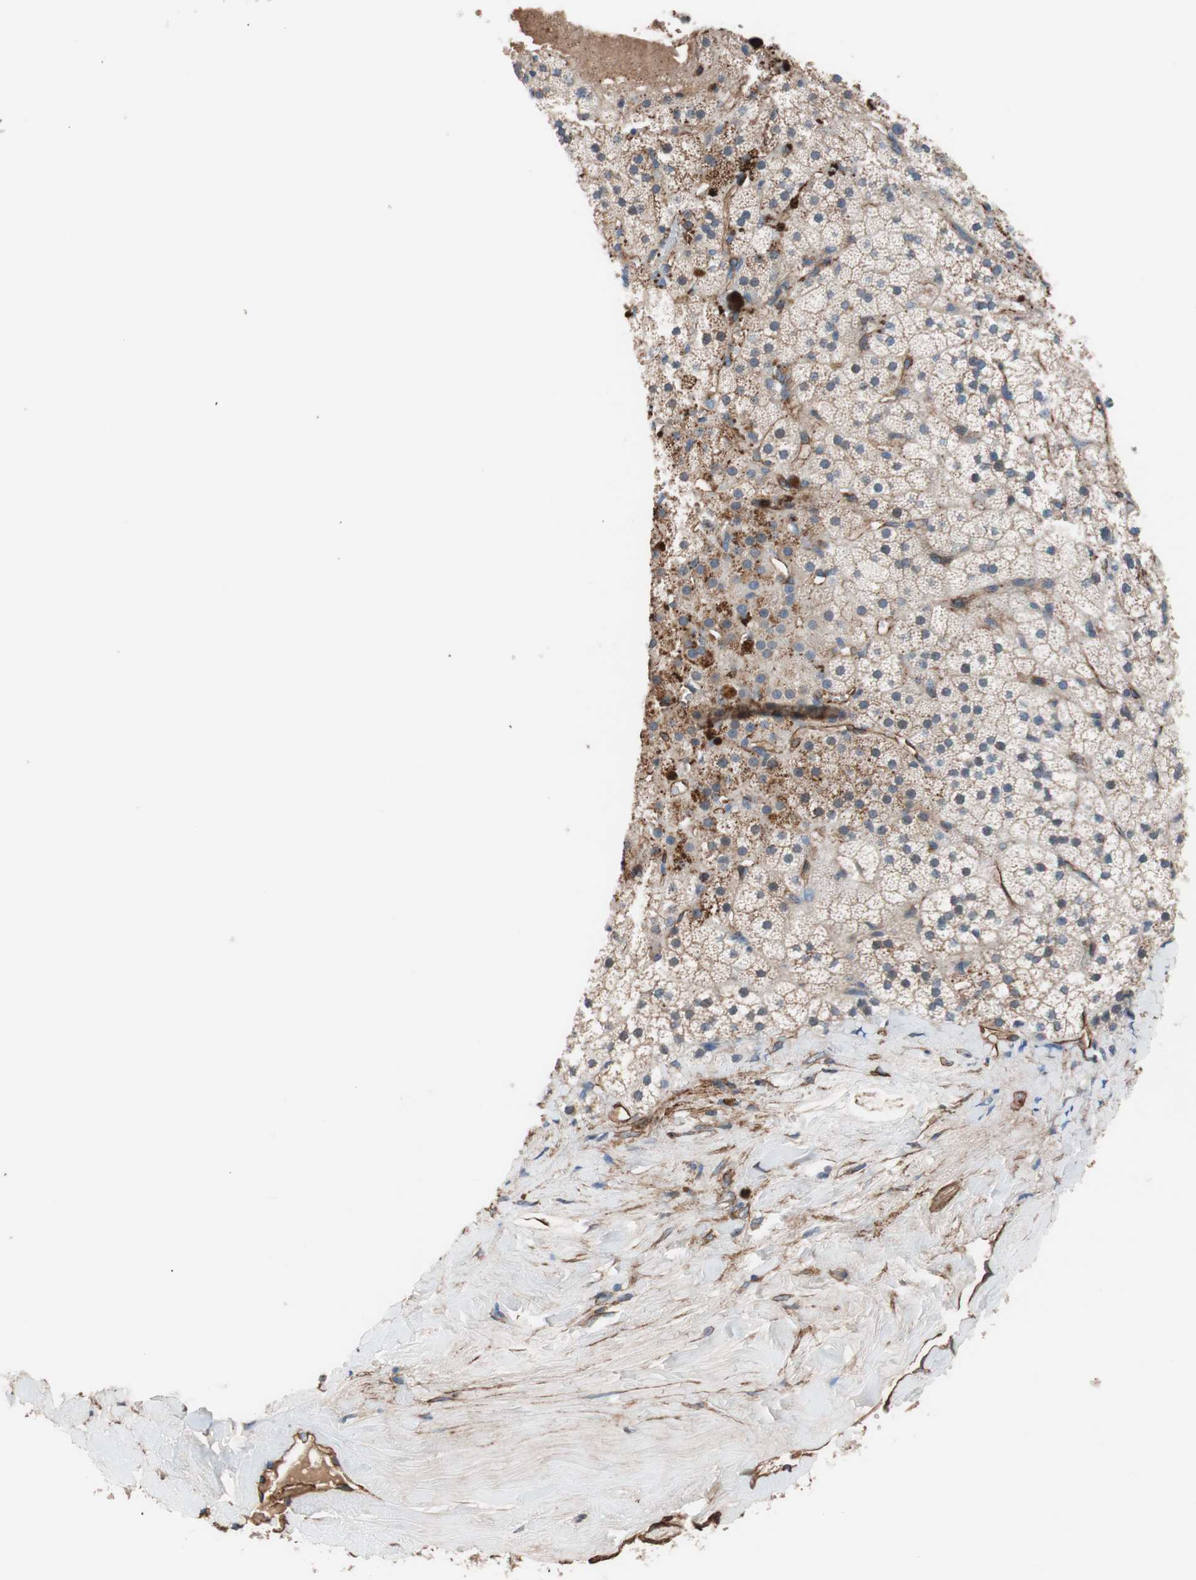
{"staining": {"intensity": "weak", "quantity": "<25%", "location": "cytoplasmic/membranous"}, "tissue": "adrenal gland", "cell_type": "Glandular cells", "image_type": "normal", "snomed": [{"axis": "morphology", "description": "Normal tissue, NOS"}, {"axis": "topography", "description": "Adrenal gland"}], "caption": "This histopathology image is of normal adrenal gland stained with immunohistochemistry (IHC) to label a protein in brown with the nuclei are counter-stained blue. There is no positivity in glandular cells. The staining was performed using DAB (3,3'-diaminobenzidine) to visualize the protein expression in brown, while the nuclei were stained in blue with hematoxylin (Magnification: 20x).", "gene": "SPINT1", "patient": {"sex": "male", "age": 35}}